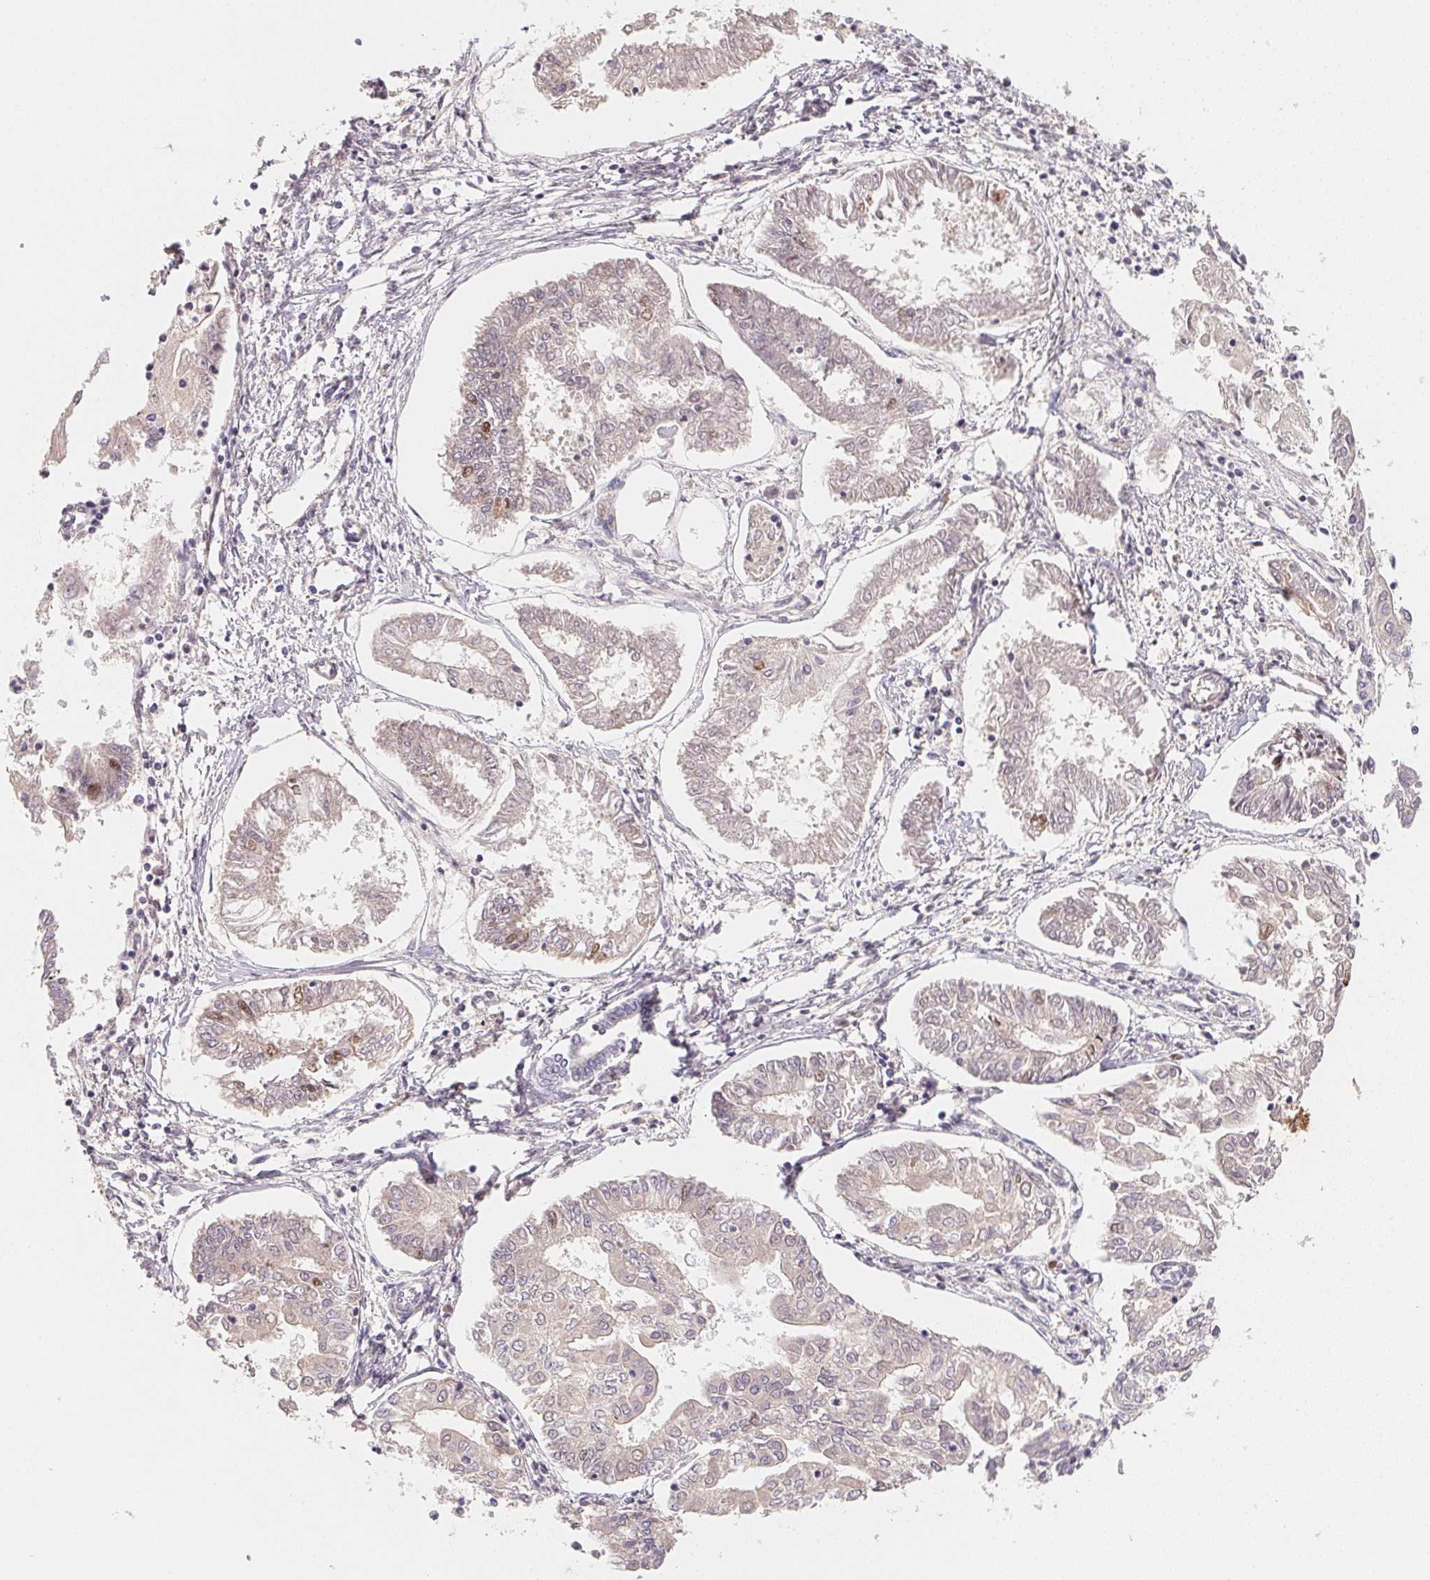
{"staining": {"intensity": "negative", "quantity": "none", "location": "none"}, "tissue": "endometrial cancer", "cell_type": "Tumor cells", "image_type": "cancer", "snomed": [{"axis": "morphology", "description": "Adenocarcinoma, NOS"}, {"axis": "topography", "description": "Endometrium"}], "caption": "There is no significant staining in tumor cells of adenocarcinoma (endometrial).", "gene": "KIFC1", "patient": {"sex": "female", "age": 68}}